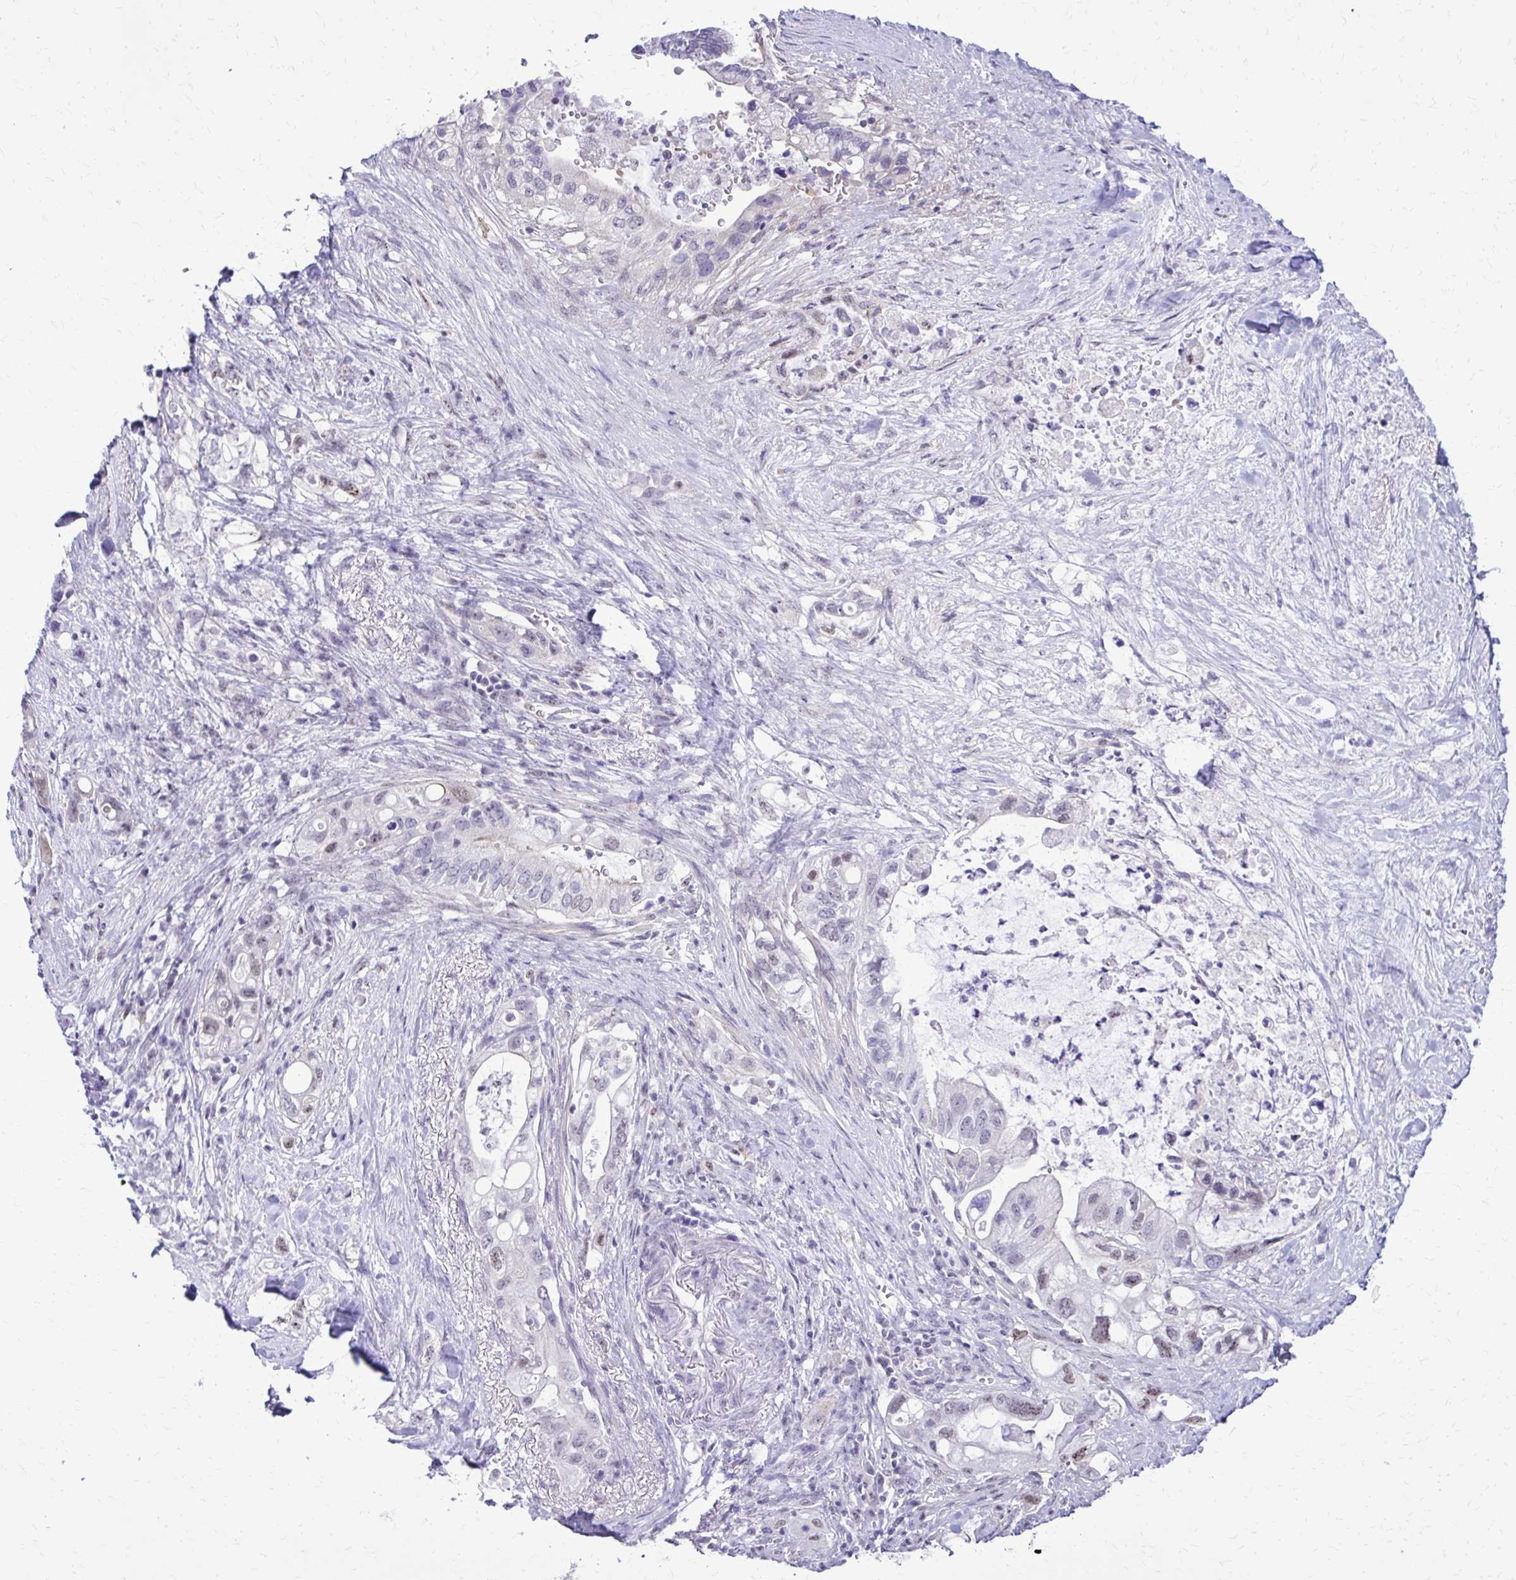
{"staining": {"intensity": "negative", "quantity": "none", "location": "none"}, "tissue": "pancreatic cancer", "cell_type": "Tumor cells", "image_type": "cancer", "snomed": [{"axis": "morphology", "description": "Adenocarcinoma, NOS"}, {"axis": "topography", "description": "Pancreas"}], "caption": "Immunohistochemistry (IHC) micrograph of neoplastic tissue: human adenocarcinoma (pancreatic) stained with DAB exhibits no significant protein positivity in tumor cells.", "gene": "RASL11B", "patient": {"sex": "female", "age": 72}}